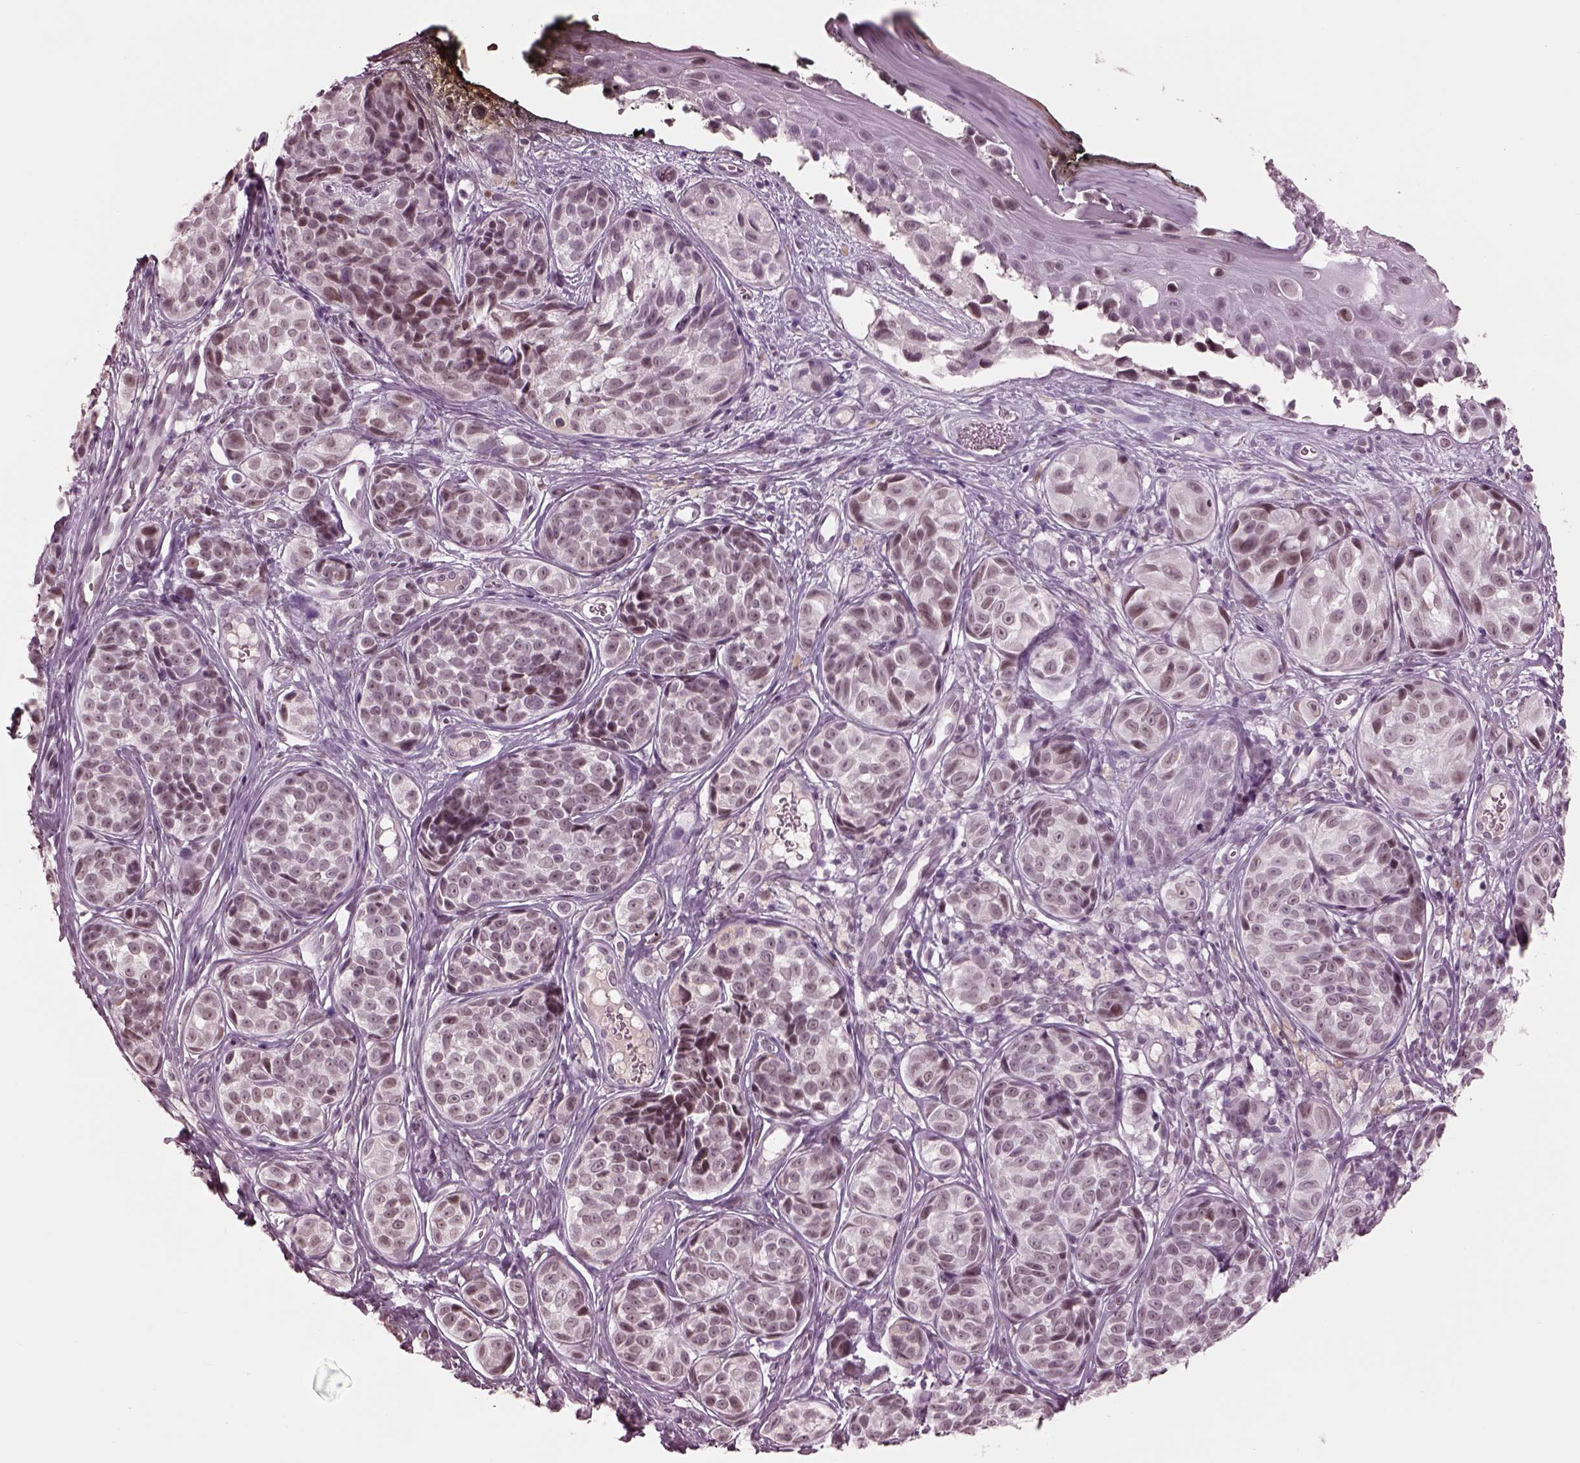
{"staining": {"intensity": "moderate", "quantity": "<25%", "location": "nuclear"}, "tissue": "melanoma", "cell_type": "Tumor cells", "image_type": "cancer", "snomed": [{"axis": "morphology", "description": "Malignant melanoma, NOS"}, {"axis": "topography", "description": "Skin"}], "caption": "A brown stain highlights moderate nuclear positivity of a protein in human malignant melanoma tumor cells.", "gene": "GARIN4", "patient": {"sex": "male", "age": 48}}